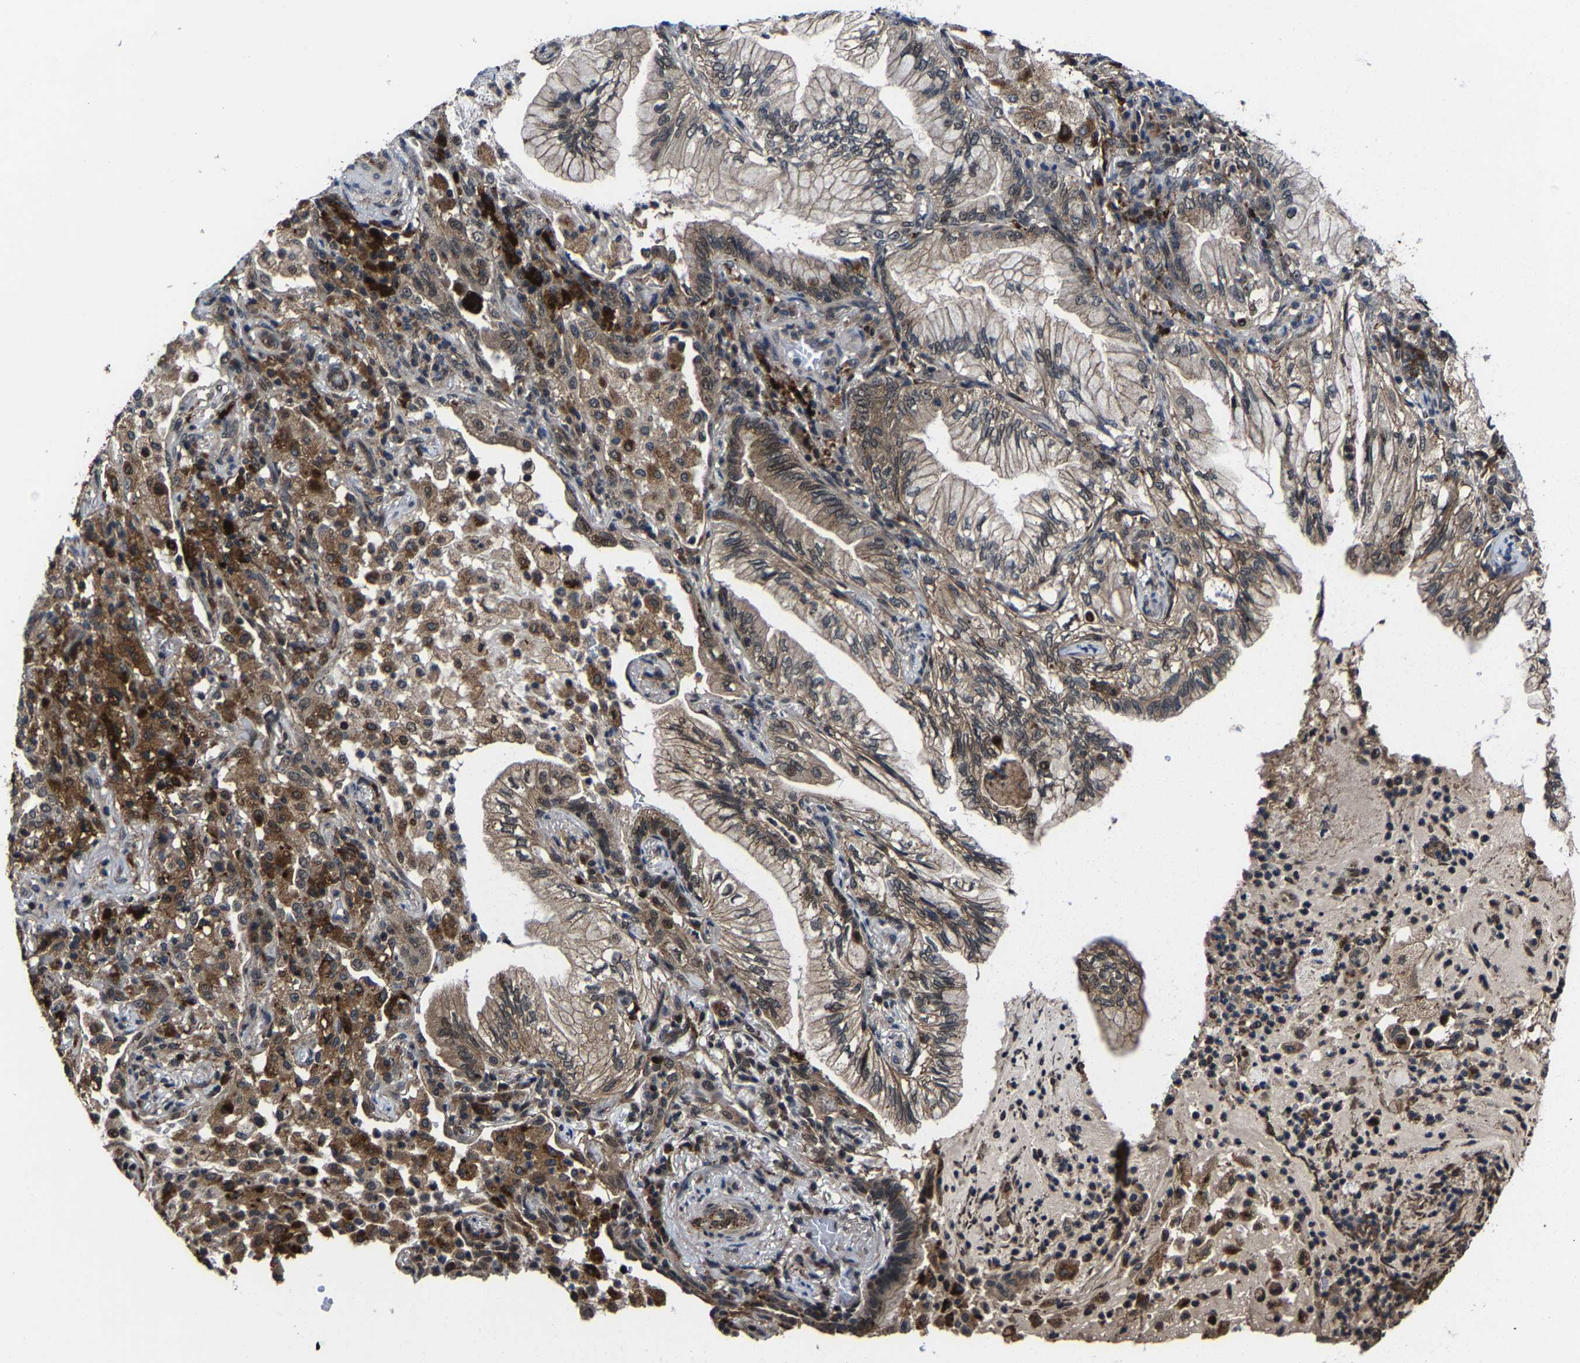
{"staining": {"intensity": "weak", "quantity": "25%-75%", "location": "cytoplasmic/membranous"}, "tissue": "lung cancer", "cell_type": "Tumor cells", "image_type": "cancer", "snomed": [{"axis": "morphology", "description": "Adenocarcinoma, NOS"}, {"axis": "topography", "description": "Lung"}], "caption": "Weak cytoplasmic/membranous positivity is present in about 25%-75% of tumor cells in lung cancer.", "gene": "ZCCHC7", "patient": {"sex": "female", "age": 70}}